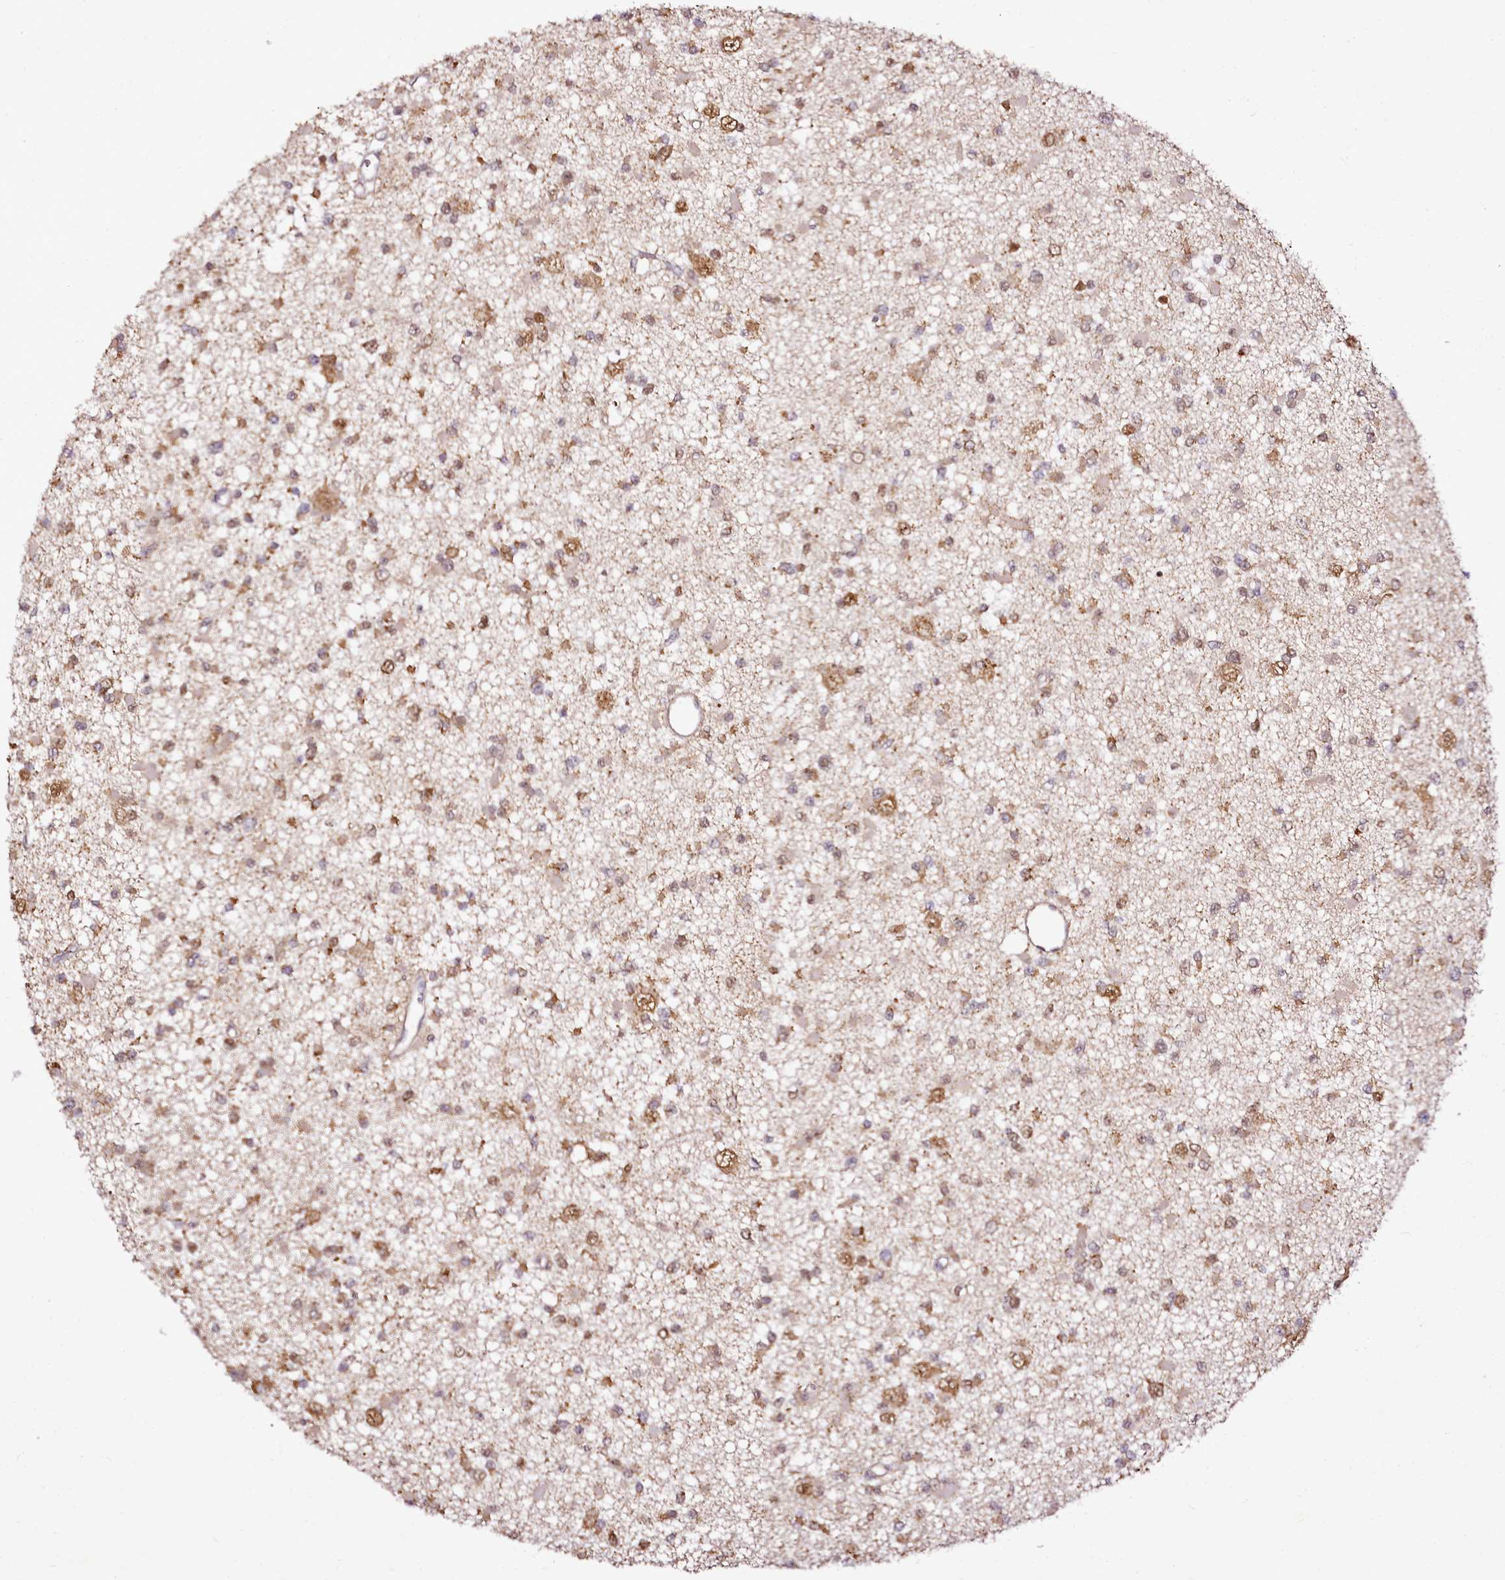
{"staining": {"intensity": "moderate", "quantity": ">75%", "location": "cytoplasmic/membranous"}, "tissue": "glioma", "cell_type": "Tumor cells", "image_type": "cancer", "snomed": [{"axis": "morphology", "description": "Glioma, malignant, Low grade"}, {"axis": "topography", "description": "Brain"}], "caption": "Tumor cells reveal medium levels of moderate cytoplasmic/membranous staining in approximately >75% of cells in glioma.", "gene": "EDIL3", "patient": {"sex": "female", "age": 22}}